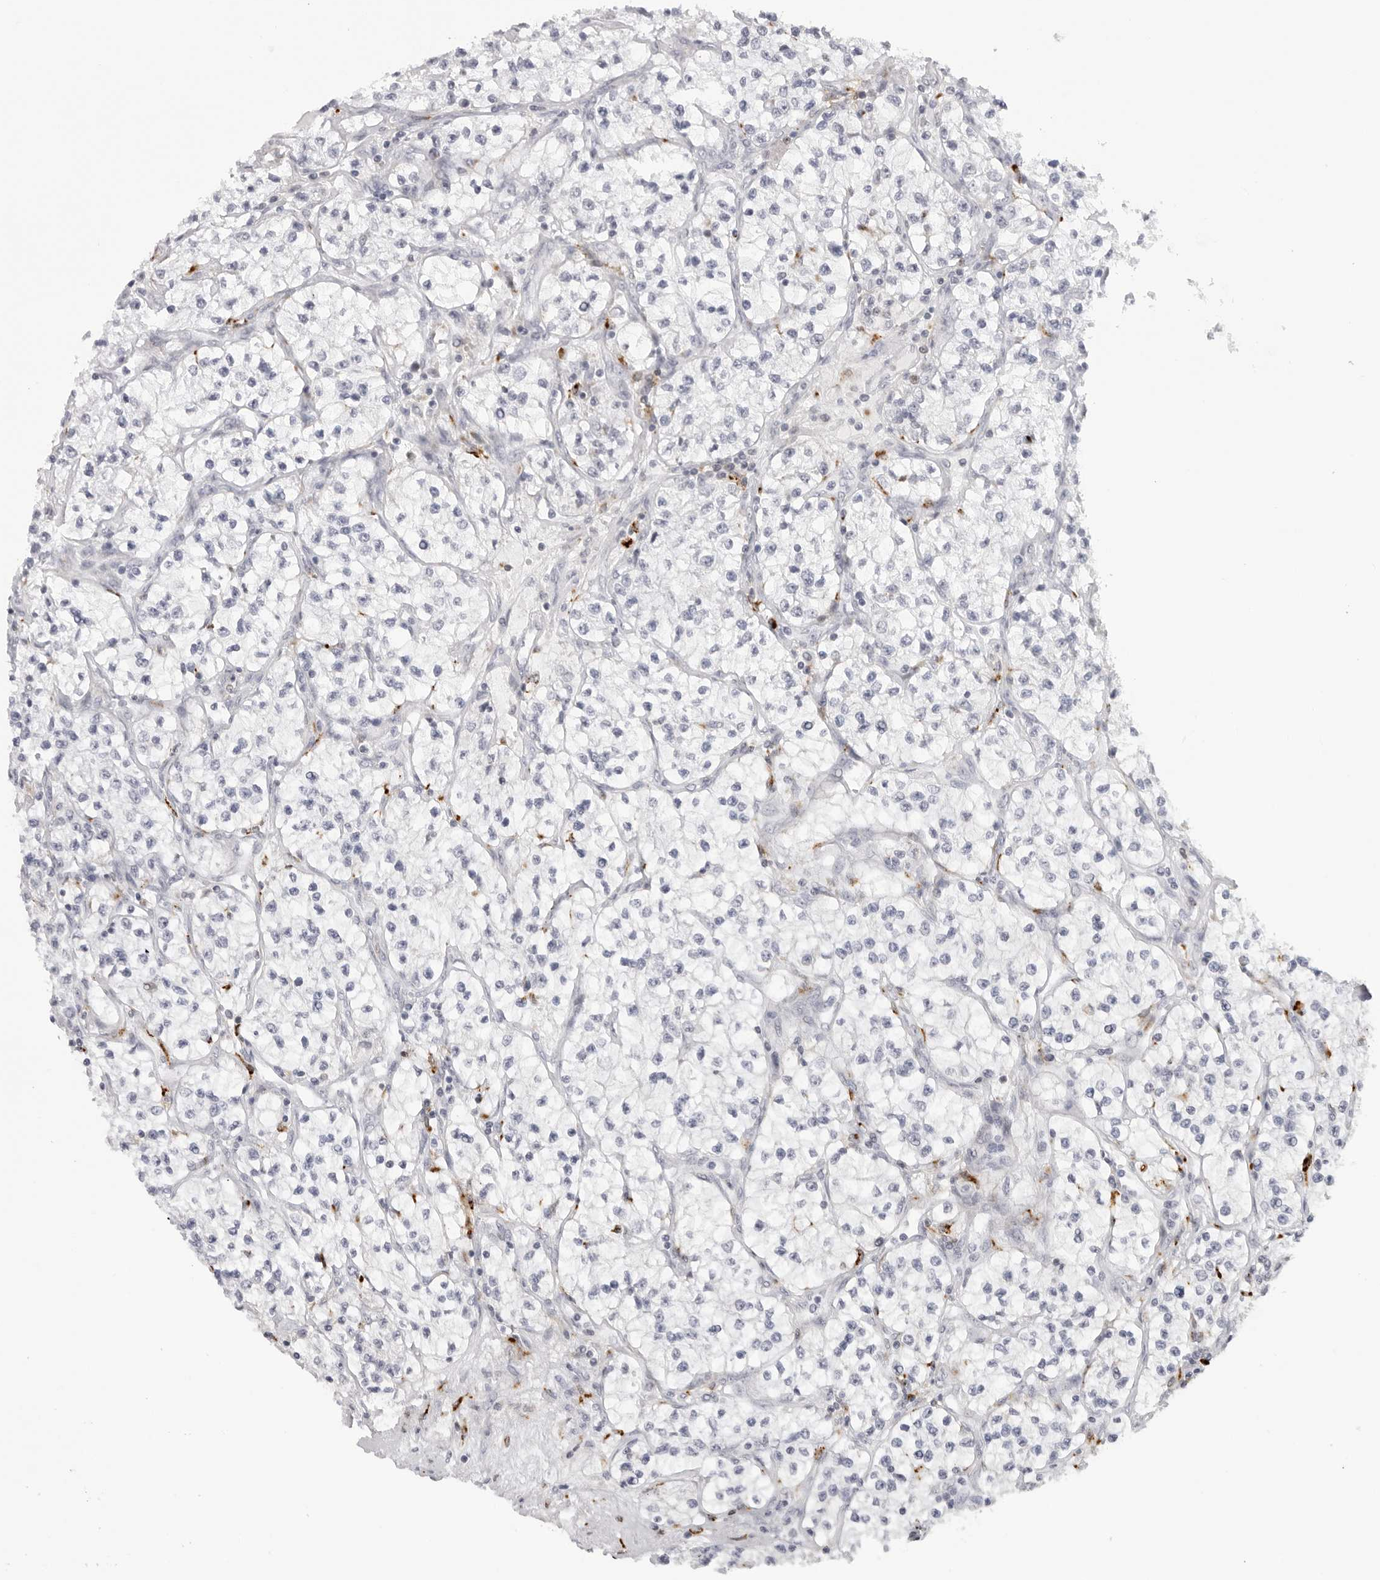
{"staining": {"intensity": "negative", "quantity": "none", "location": "none"}, "tissue": "renal cancer", "cell_type": "Tumor cells", "image_type": "cancer", "snomed": [{"axis": "morphology", "description": "Adenocarcinoma, NOS"}, {"axis": "topography", "description": "Kidney"}], "caption": "Immunohistochemical staining of adenocarcinoma (renal) reveals no significant expression in tumor cells.", "gene": "KLK12", "patient": {"sex": "female", "age": 57}}